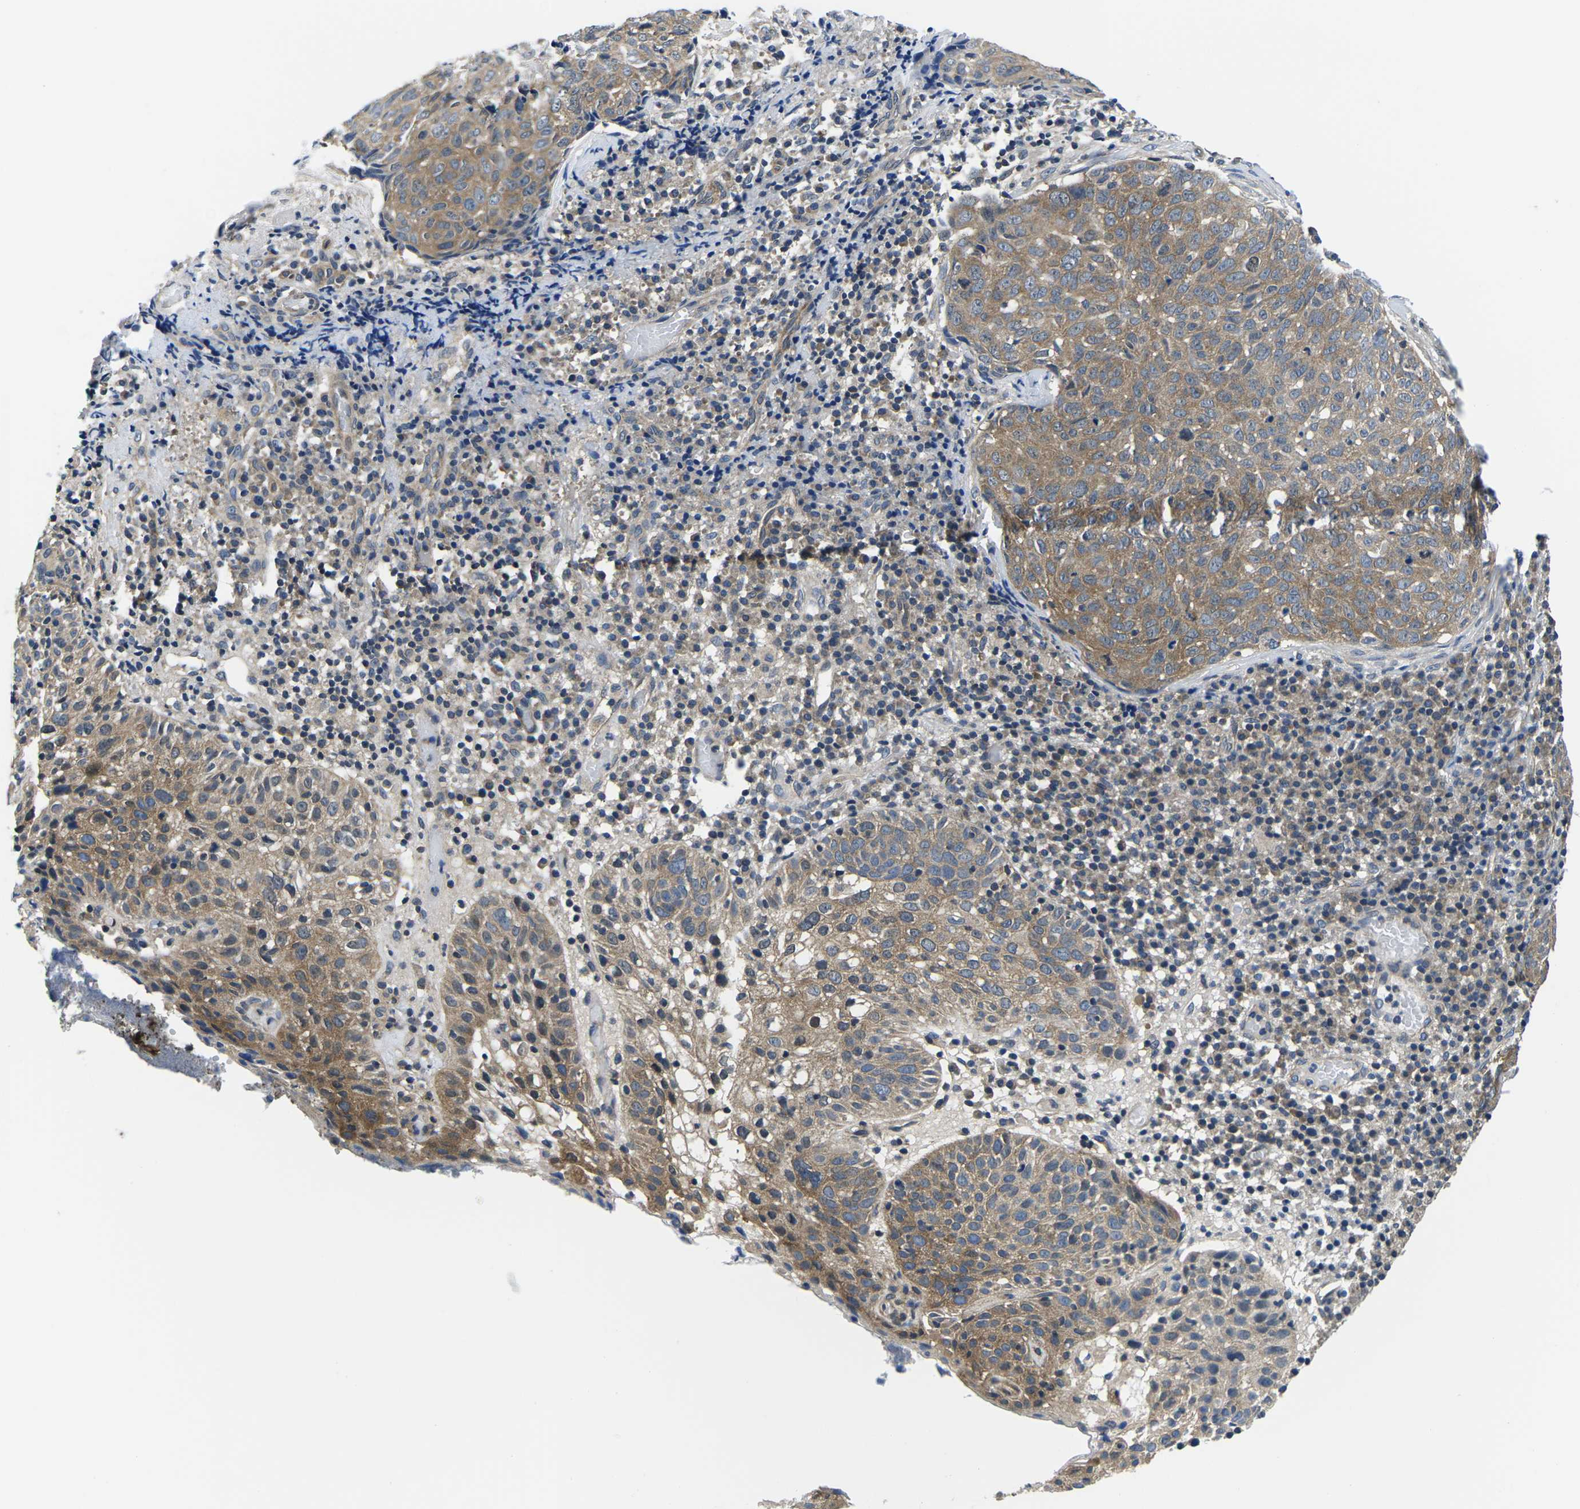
{"staining": {"intensity": "moderate", "quantity": ">75%", "location": "cytoplasmic/membranous"}, "tissue": "skin cancer", "cell_type": "Tumor cells", "image_type": "cancer", "snomed": [{"axis": "morphology", "description": "Squamous cell carcinoma in situ, NOS"}, {"axis": "morphology", "description": "Squamous cell carcinoma, NOS"}, {"axis": "topography", "description": "Skin"}], "caption": "Immunohistochemical staining of skin squamous cell carcinoma in situ displays medium levels of moderate cytoplasmic/membranous staining in about >75% of tumor cells.", "gene": "GSK3B", "patient": {"sex": "male", "age": 93}}